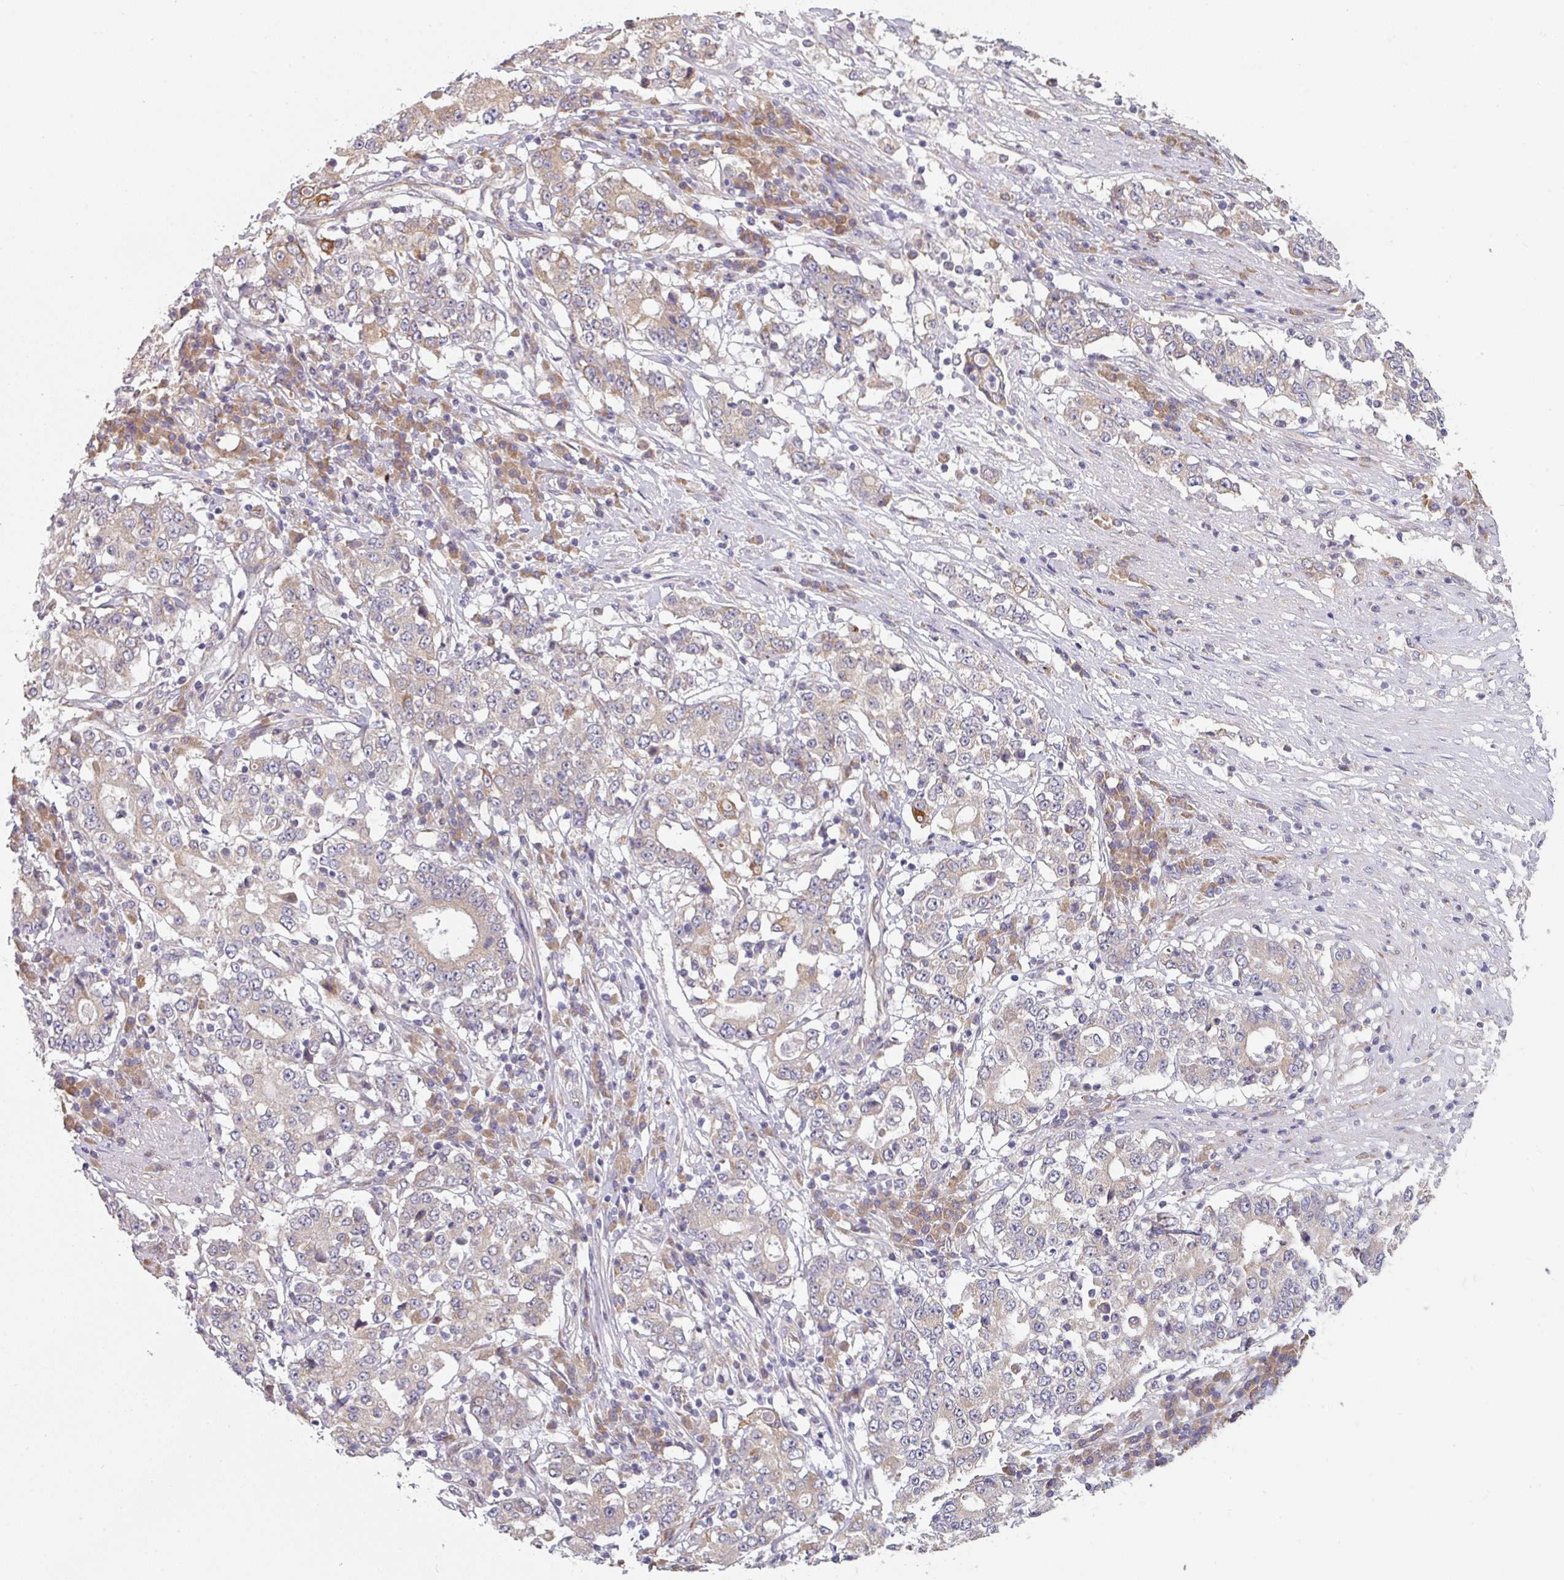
{"staining": {"intensity": "weak", "quantity": "<25%", "location": "cytoplasmic/membranous"}, "tissue": "stomach cancer", "cell_type": "Tumor cells", "image_type": "cancer", "snomed": [{"axis": "morphology", "description": "Adenocarcinoma, NOS"}, {"axis": "topography", "description": "Stomach"}], "caption": "Human adenocarcinoma (stomach) stained for a protein using IHC displays no expression in tumor cells.", "gene": "TAPT1", "patient": {"sex": "male", "age": 59}}